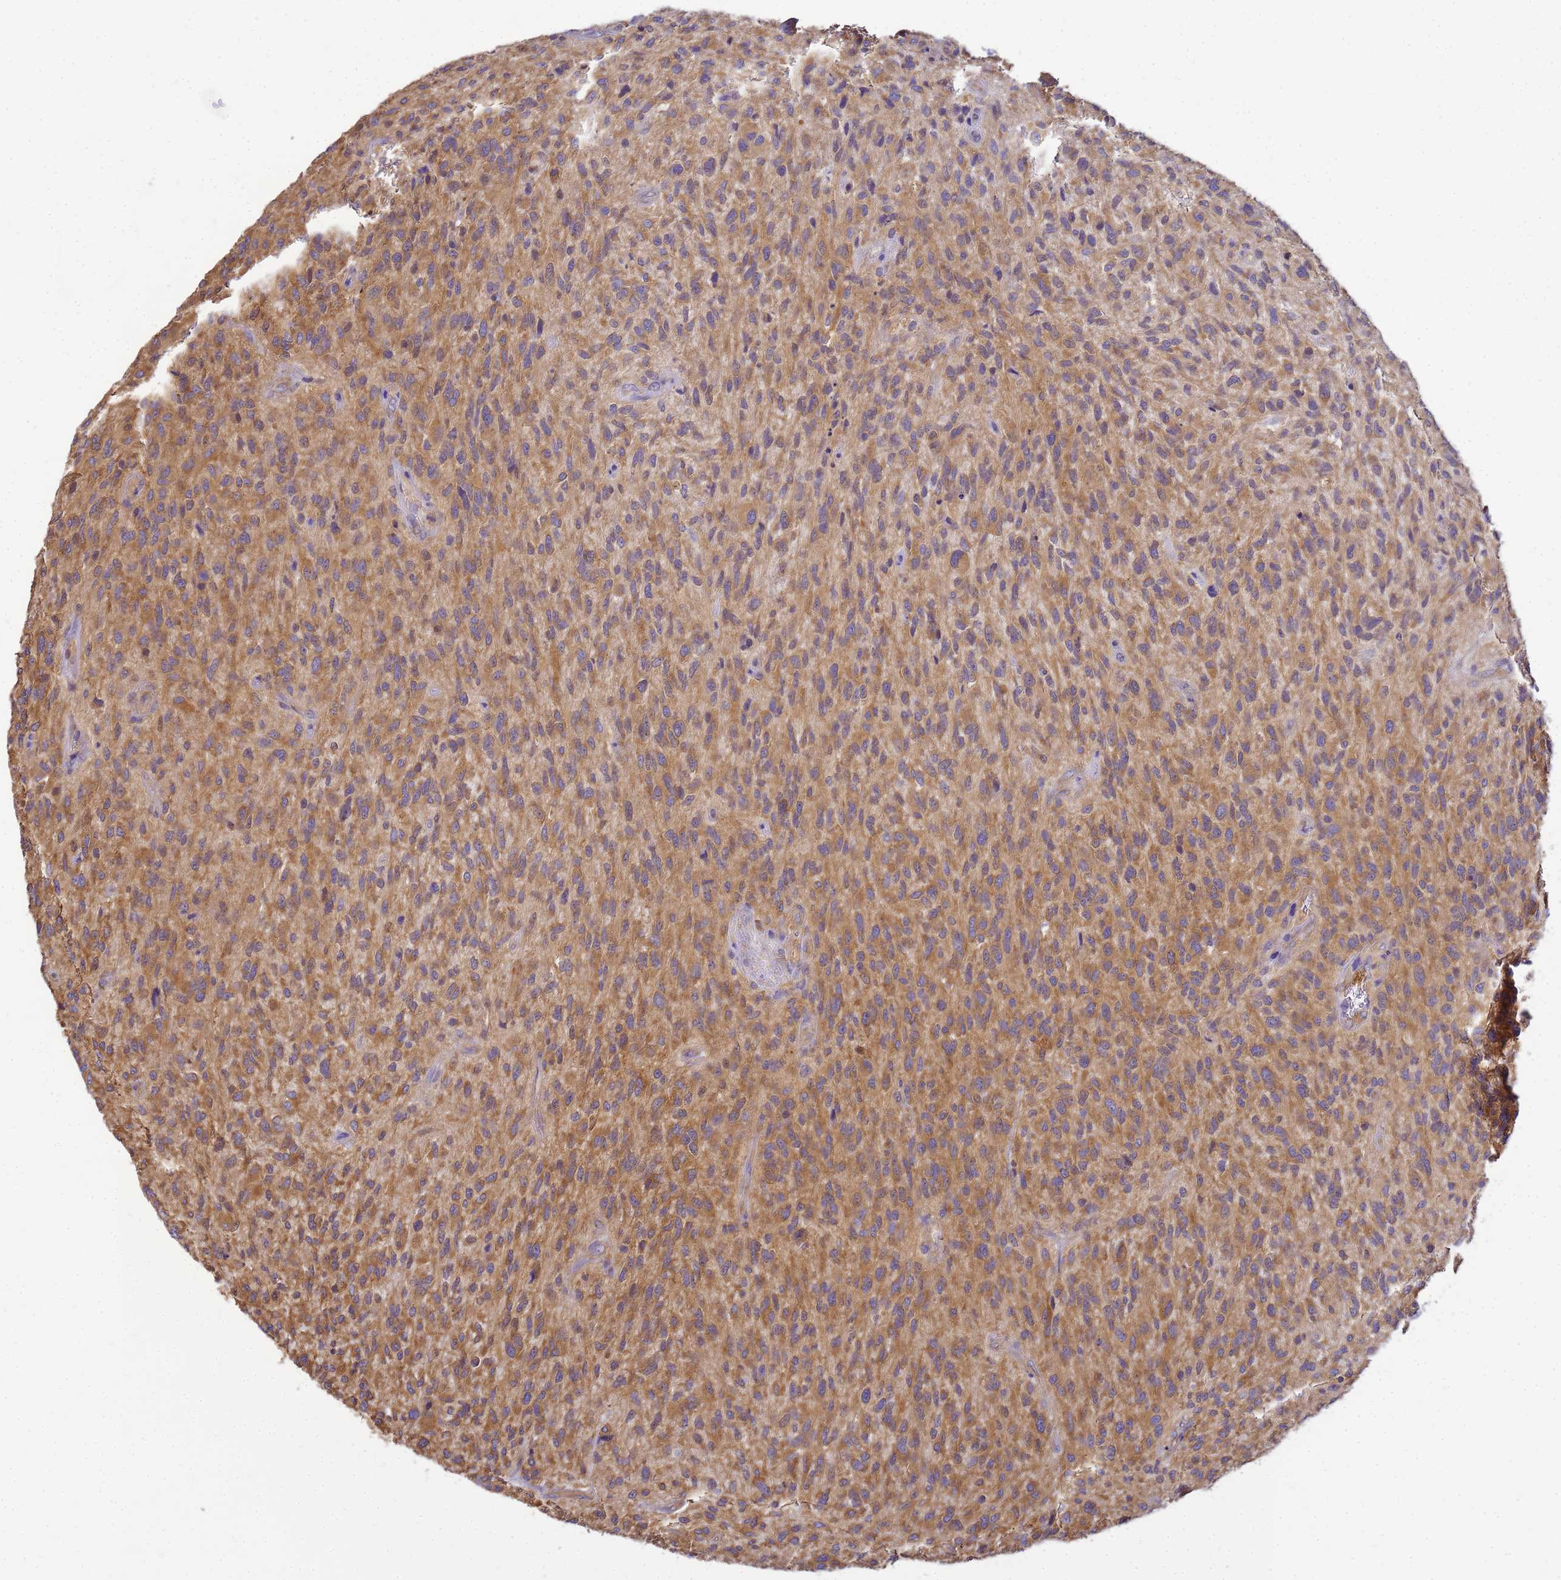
{"staining": {"intensity": "moderate", "quantity": ">75%", "location": "cytoplasmic/membranous"}, "tissue": "glioma", "cell_type": "Tumor cells", "image_type": "cancer", "snomed": [{"axis": "morphology", "description": "Glioma, malignant, High grade"}, {"axis": "topography", "description": "Brain"}], "caption": "Human malignant glioma (high-grade) stained for a protein (brown) exhibits moderate cytoplasmic/membranous positive positivity in approximately >75% of tumor cells.", "gene": "NARS1", "patient": {"sex": "male", "age": 47}}